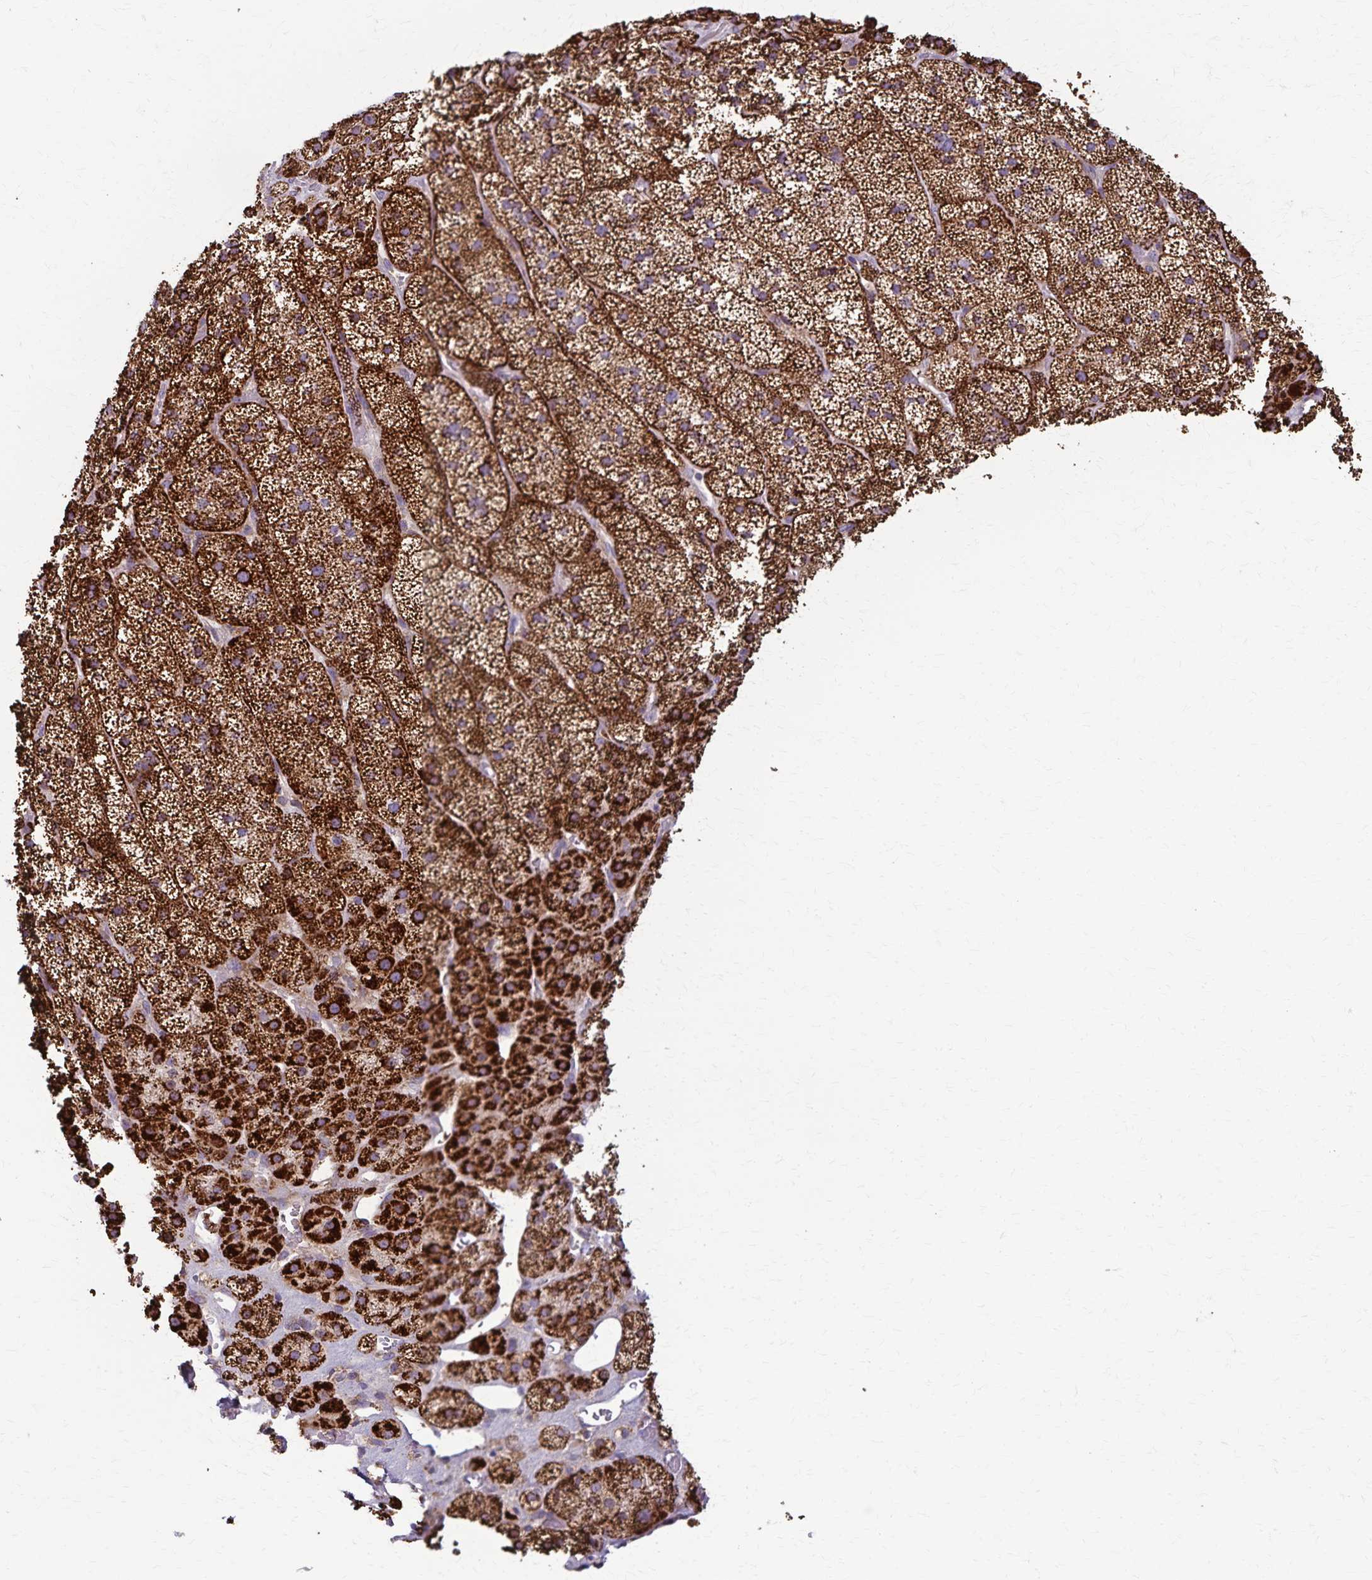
{"staining": {"intensity": "strong", "quantity": ">75%", "location": "cytoplasmic/membranous"}, "tissue": "adrenal gland", "cell_type": "Glandular cells", "image_type": "normal", "snomed": [{"axis": "morphology", "description": "Normal tissue, NOS"}, {"axis": "topography", "description": "Adrenal gland"}], "caption": "Immunohistochemical staining of unremarkable adrenal gland reveals strong cytoplasmic/membranous protein staining in approximately >75% of glandular cells.", "gene": "RNF10", "patient": {"sex": "male", "age": 57}}